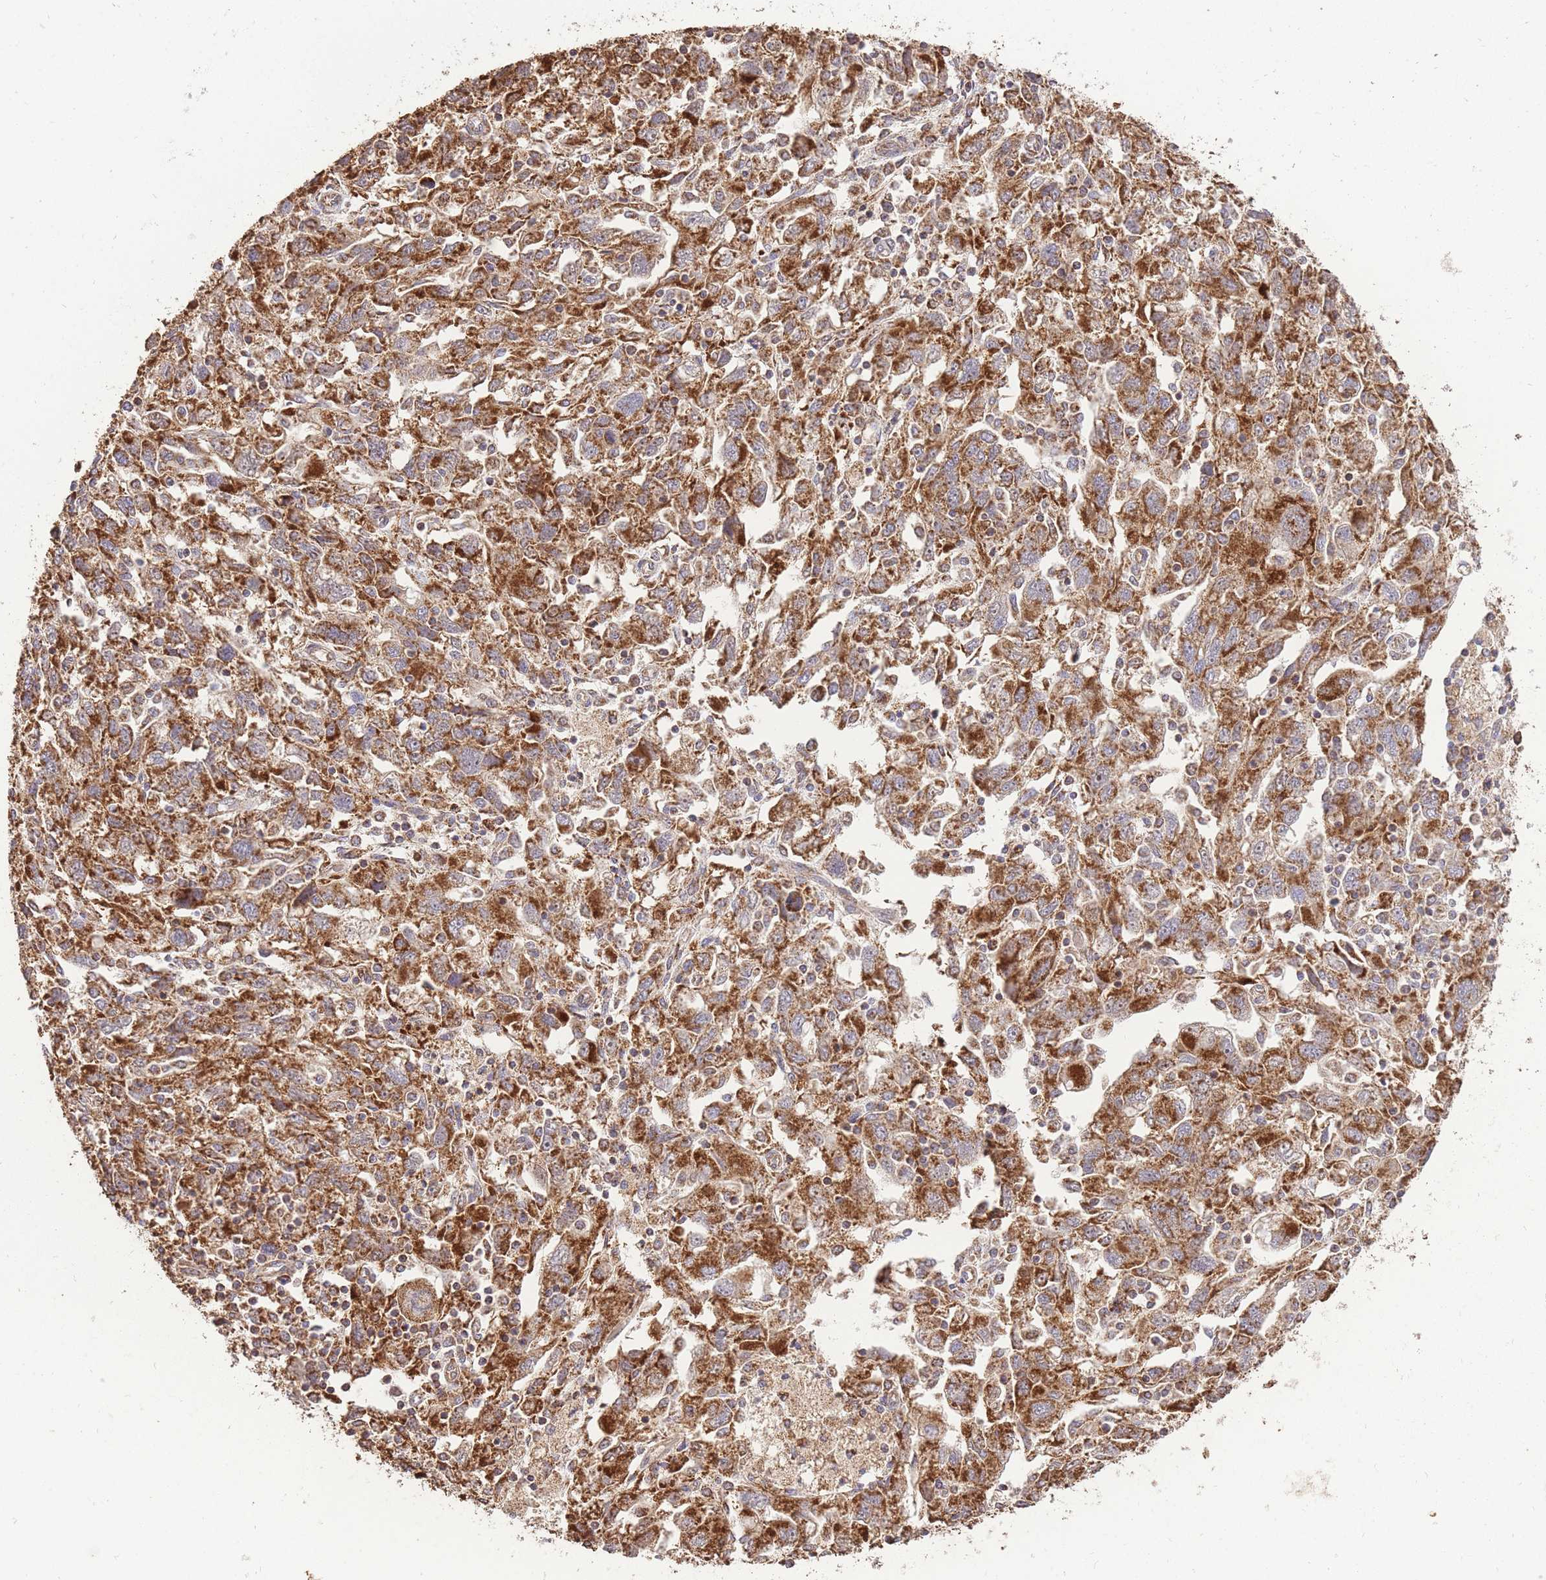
{"staining": {"intensity": "strong", "quantity": ">75%", "location": "cytoplasmic/membranous"}, "tissue": "ovarian cancer", "cell_type": "Tumor cells", "image_type": "cancer", "snomed": [{"axis": "morphology", "description": "Carcinoma, NOS"}, {"axis": "morphology", "description": "Cystadenocarcinoma, serous, NOS"}, {"axis": "topography", "description": "Ovary"}], "caption": "IHC (DAB) staining of human ovarian cancer shows strong cytoplasmic/membranous protein staining in about >75% of tumor cells.", "gene": "PREP", "patient": {"sex": "female", "age": 69}}